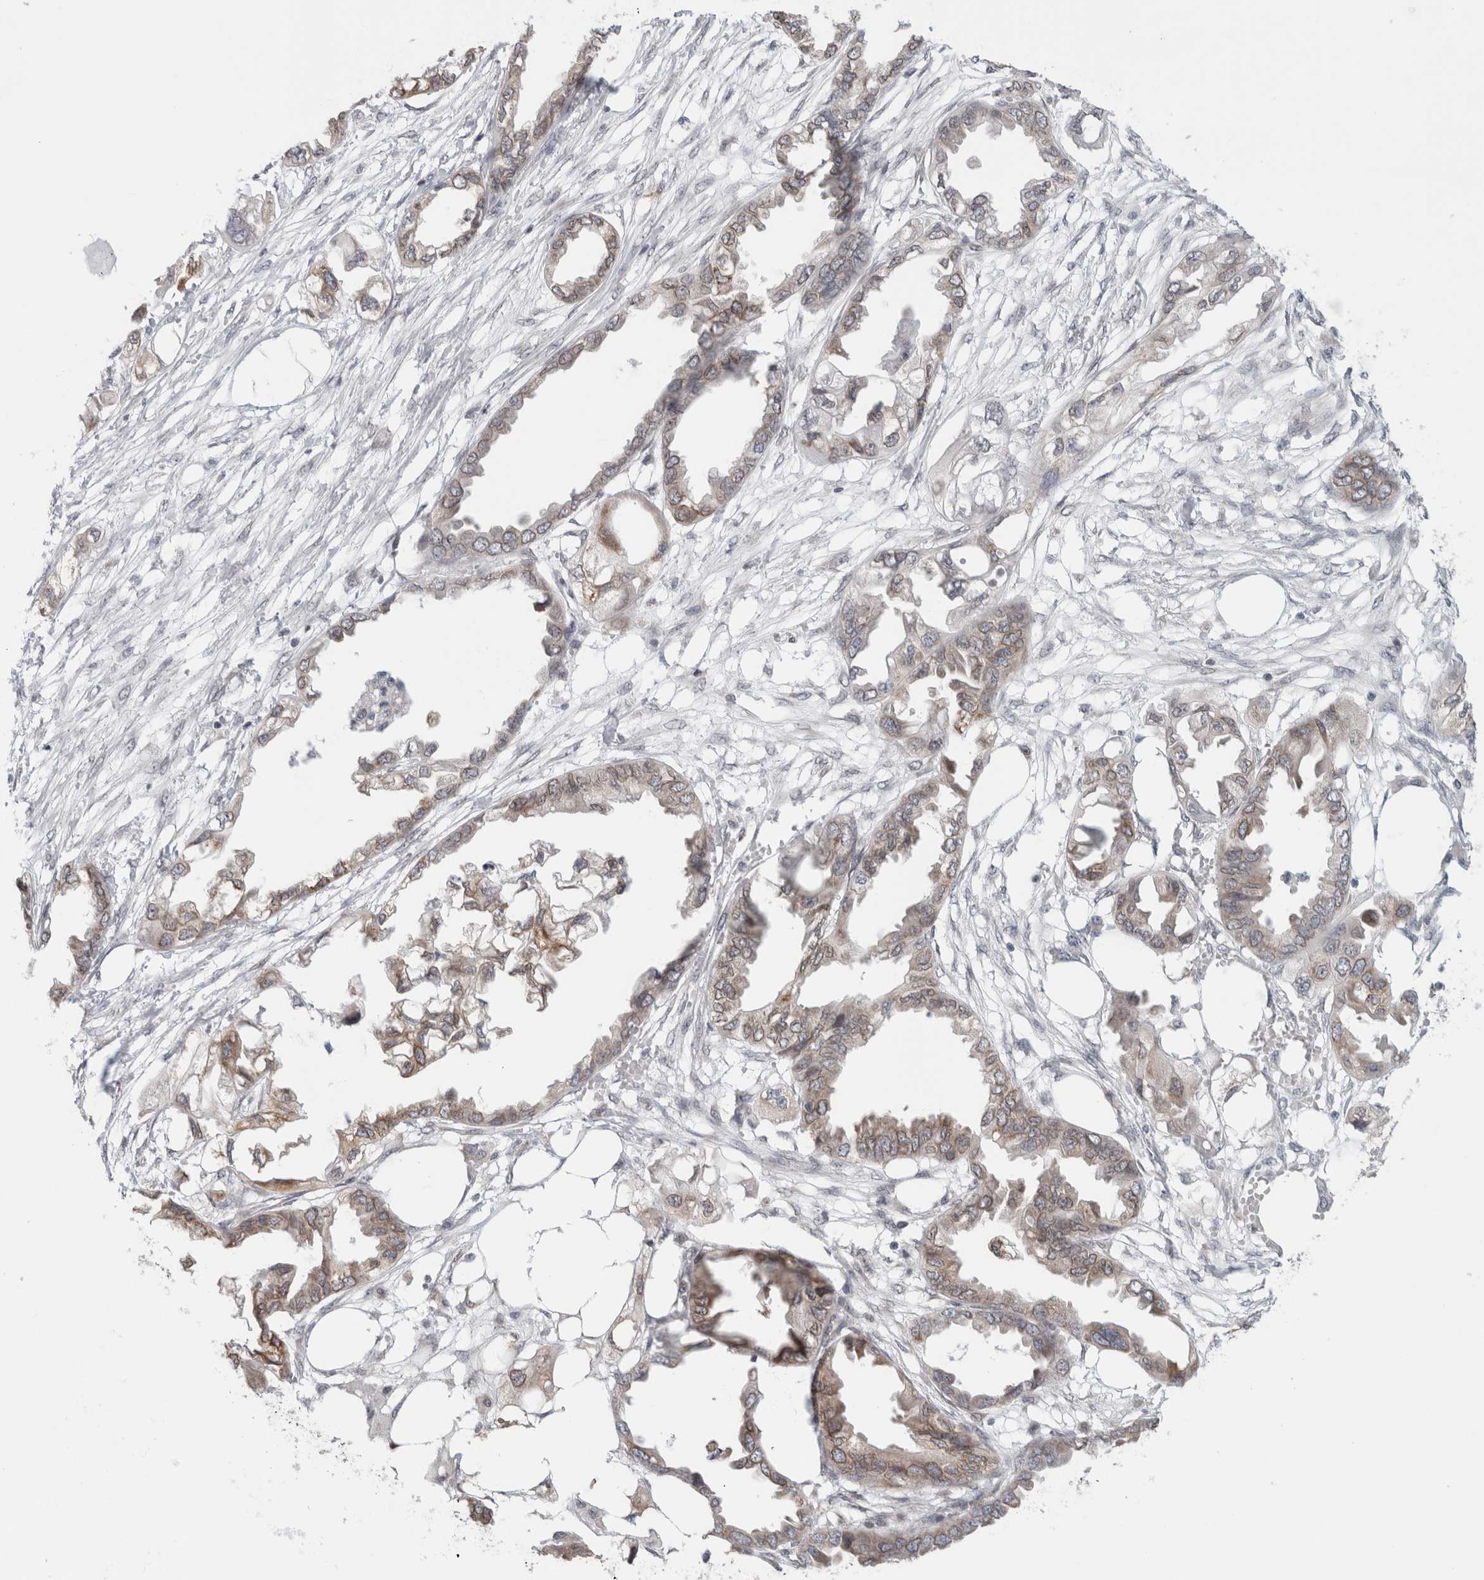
{"staining": {"intensity": "moderate", "quantity": ">75%", "location": "cytoplasmic/membranous,nuclear"}, "tissue": "endometrial cancer", "cell_type": "Tumor cells", "image_type": "cancer", "snomed": [{"axis": "morphology", "description": "Adenocarcinoma, NOS"}, {"axis": "morphology", "description": "Adenocarcinoma, metastatic, NOS"}, {"axis": "topography", "description": "Adipose tissue"}, {"axis": "topography", "description": "Endometrium"}], "caption": "A brown stain highlights moderate cytoplasmic/membranous and nuclear expression of a protein in human endometrial adenocarcinoma tumor cells.", "gene": "RBMX2", "patient": {"sex": "female", "age": 67}}